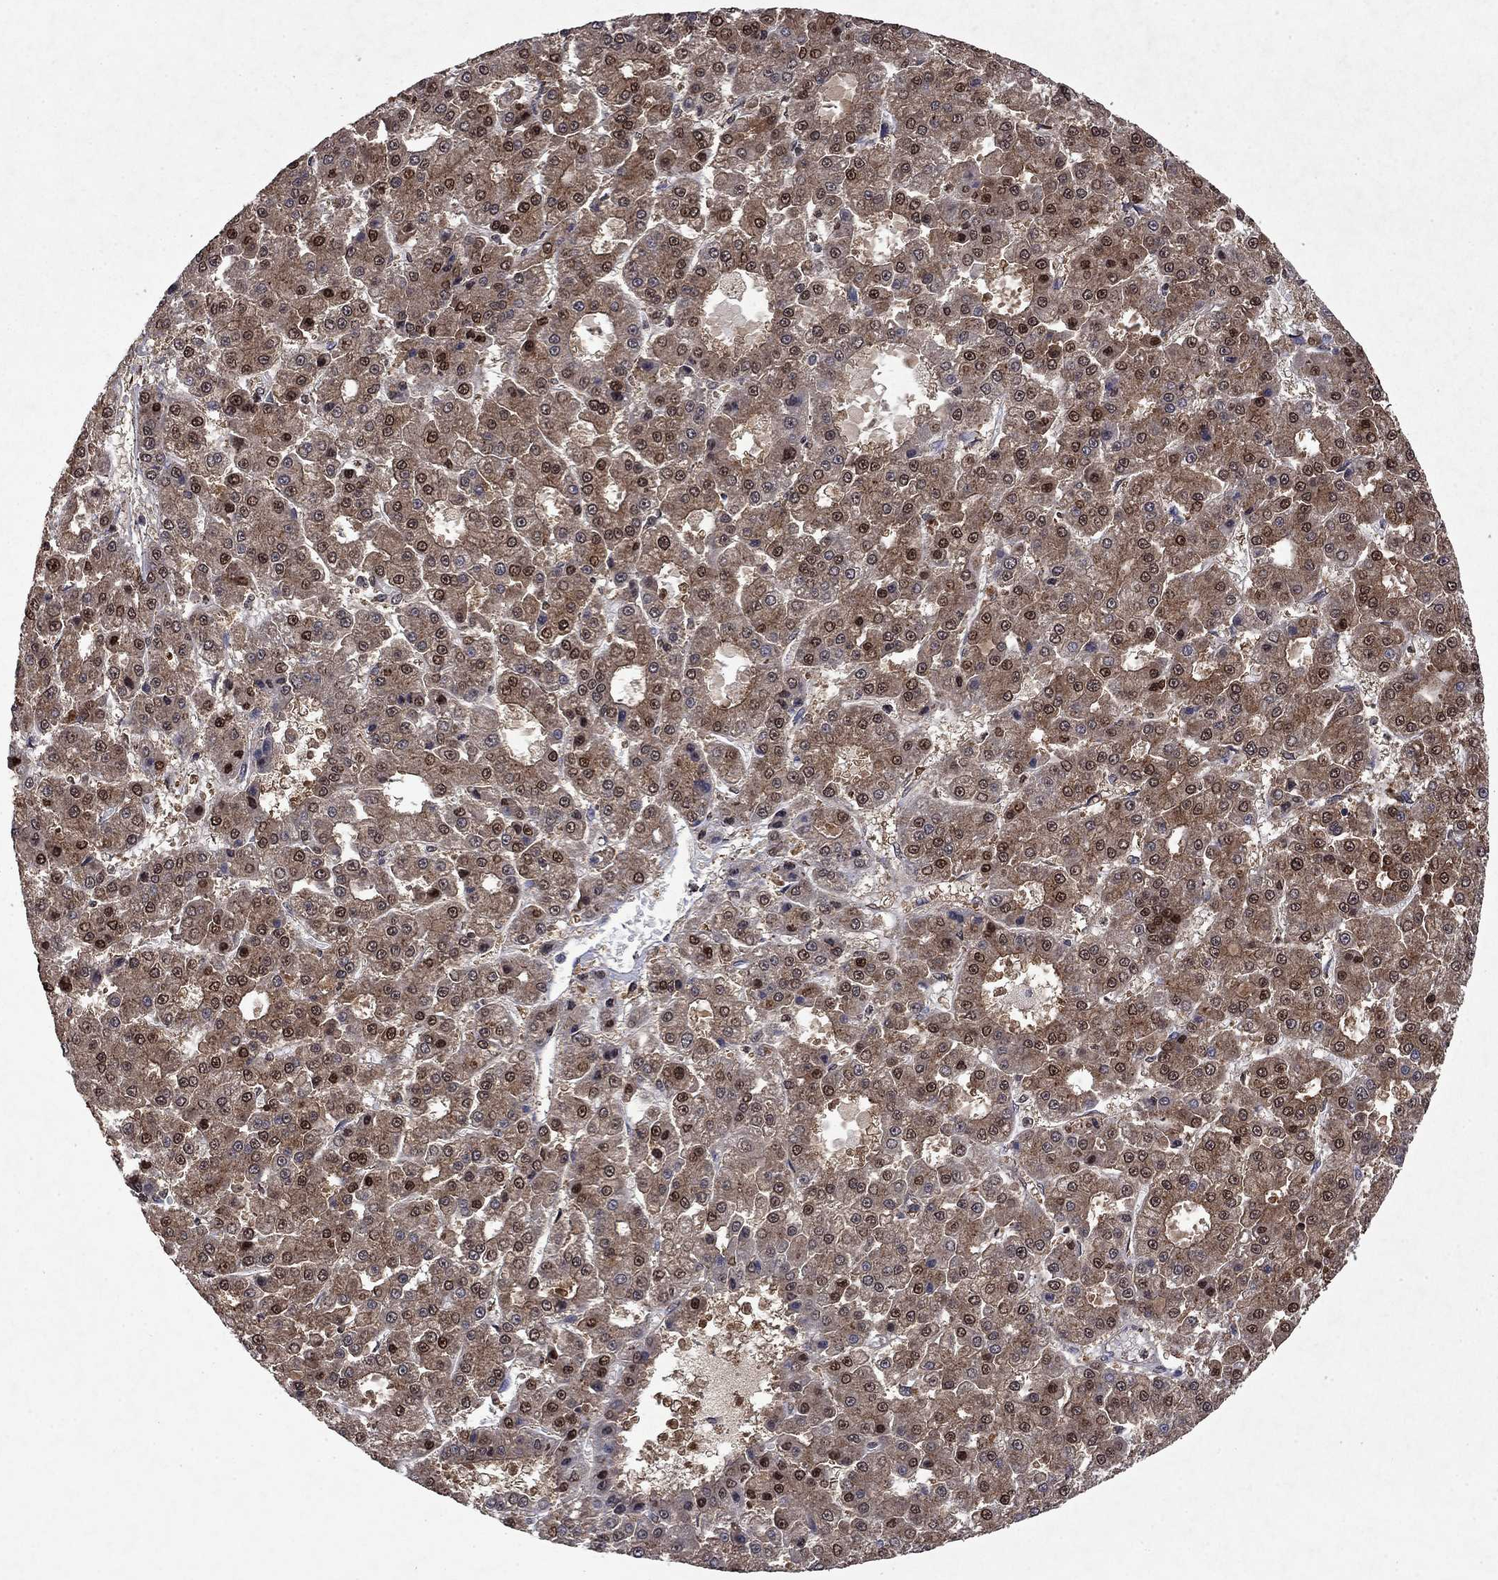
{"staining": {"intensity": "strong", "quantity": "25%-75%", "location": "cytoplasmic/membranous,nuclear"}, "tissue": "liver cancer", "cell_type": "Tumor cells", "image_type": "cancer", "snomed": [{"axis": "morphology", "description": "Carcinoma, Hepatocellular, NOS"}, {"axis": "topography", "description": "Liver"}], "caption": "Hepatocellular carcinoma (liver) tissue demonstrates strong cytoplasmic/membranous and nuclear positivity in approximately 25%-75% of tumor cells, visualized by immunohistochemistry.", "gene": "TTC38", "patient": {"sex": "male", "age": 70}}